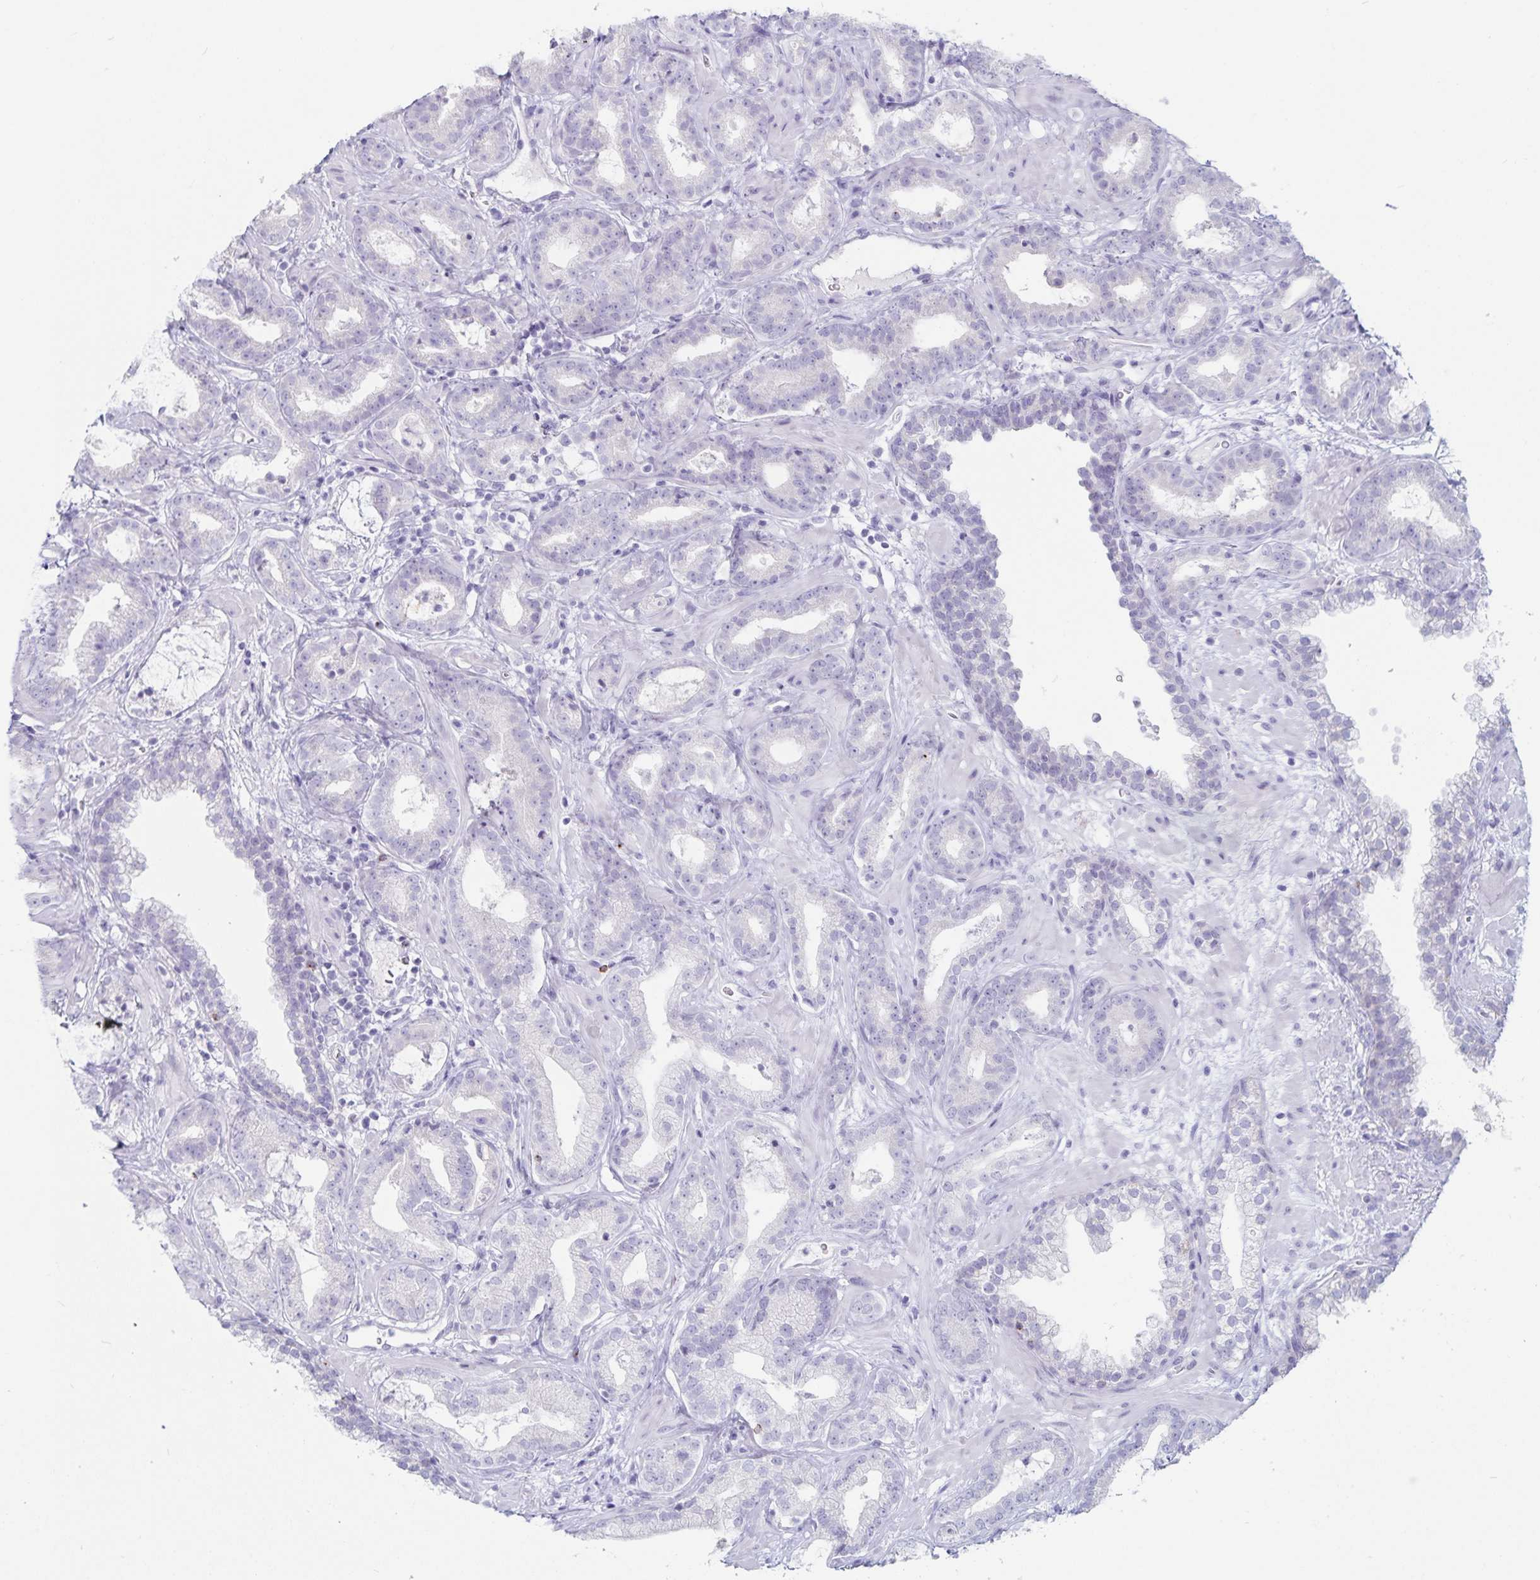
{"staining": {"intensity": "negative", "quantity": "none", "location": "none"}, "tissue": "prostate cancer", "cell_type": "Tumor cells", "image_type": "cancer", "snomed": [{"axis": "morphology", "description": "Adenocarcinoma, Low grade"}, {"axis": "topography", "description": "Prostate"}], "caption": "Immunohistochemistry (IHC) micrograph of neoplastic tissue: prostate cancer (low-grade adenocarcinoma) stained with DAB (3,3'-diaminobenzidine) displays no significant protein staining in tumor cells.", "gene": "GNLY", "patient": {"sex": "male", "age": 62}}